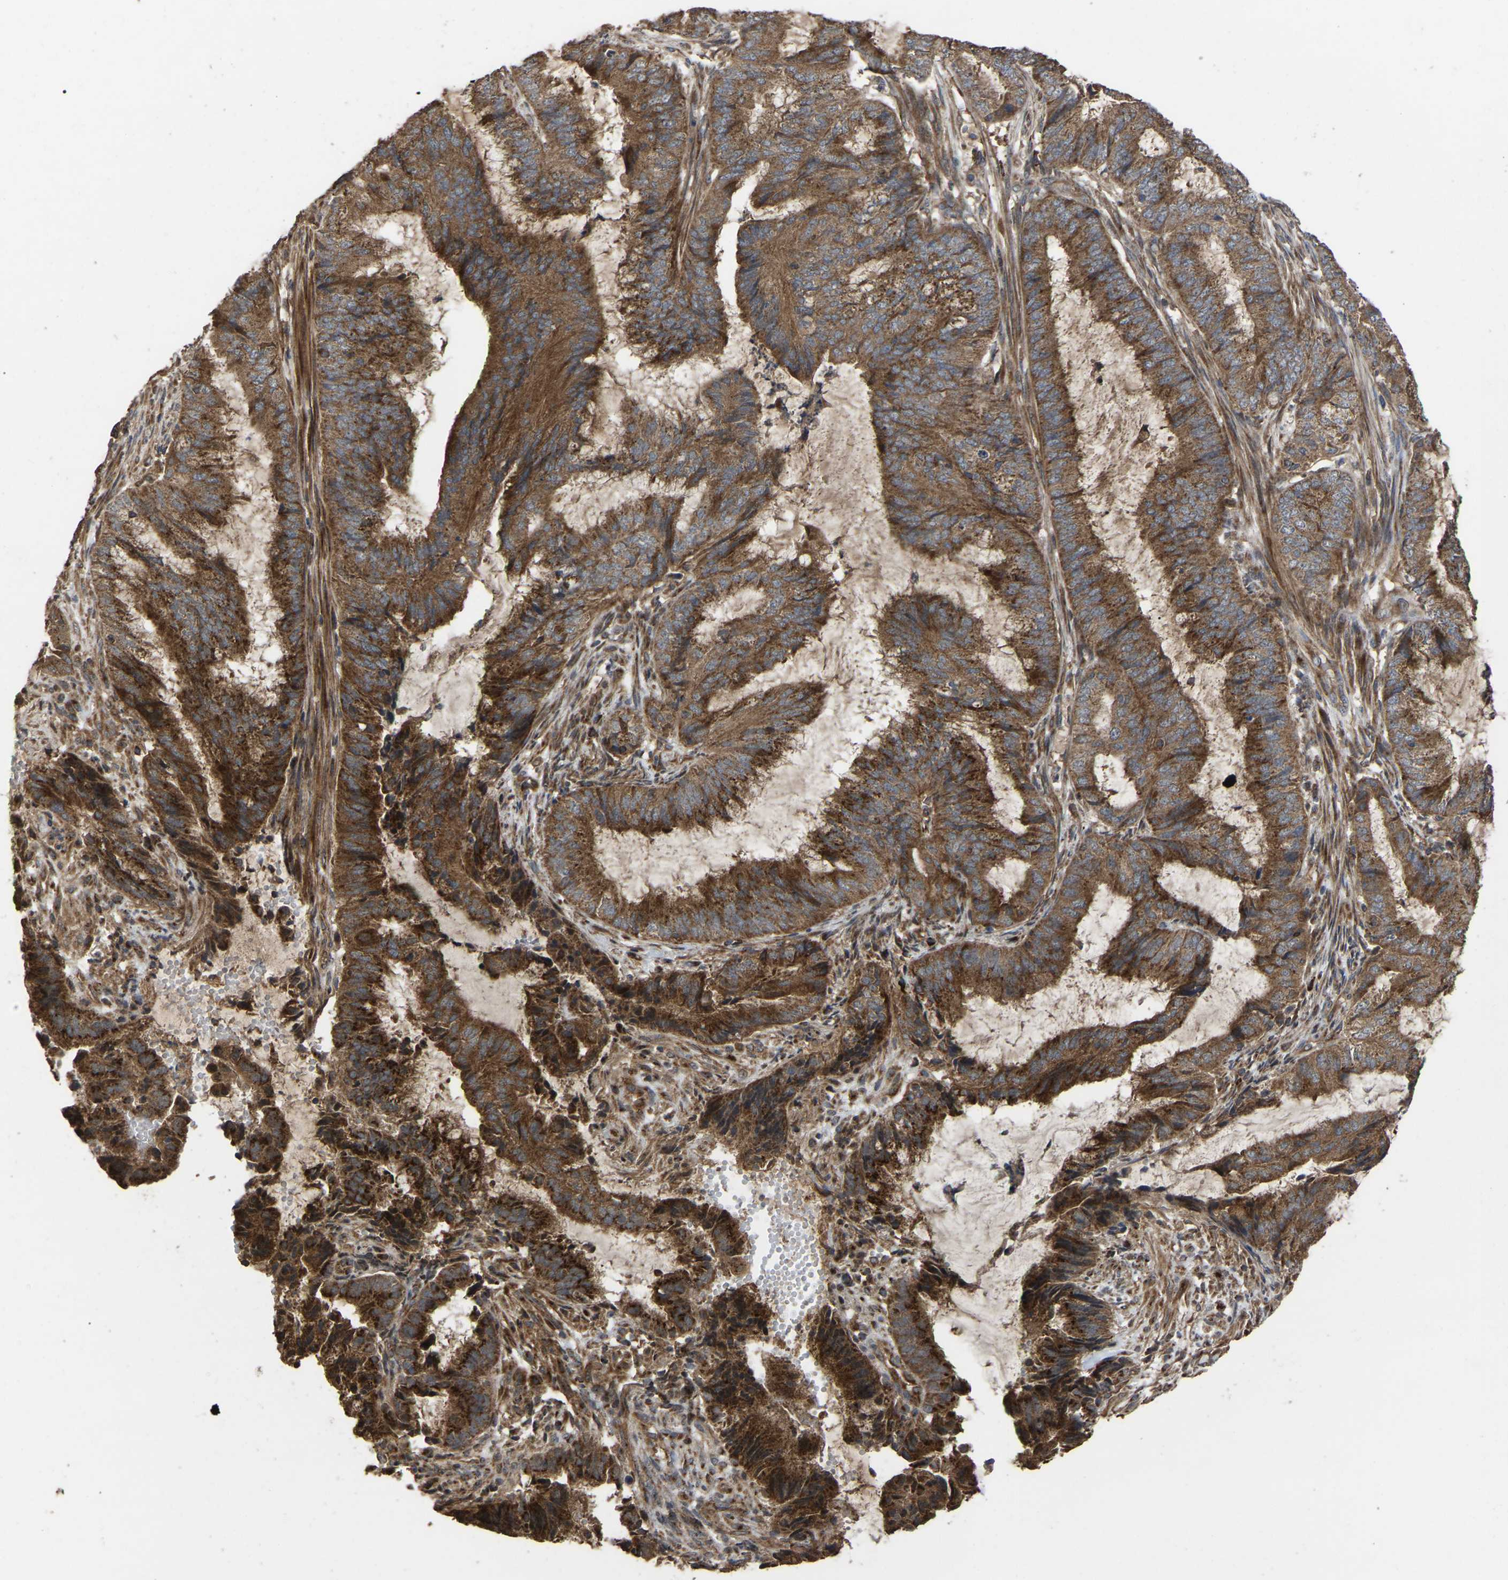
{"staining": {"intensity": "moderate", "quantity": ">75%", "location": "cytoplasmic/membranous"}, "tissue": "endometrial cancer", "cell_type": "Tumor cells", "image_type": "cancer", "snomed": [{"axis": "morphology", "description": "Adenocarcinoma, NOS"}, {"axis": "topography", "description": "Endometrium"}], "caption": "Human adenocarcinoma (endometrial) stained with a protein marker displays moderate staining in tumor cells.", "gene": "GCC1", "patient": {"sex": "female", "age": 51}}